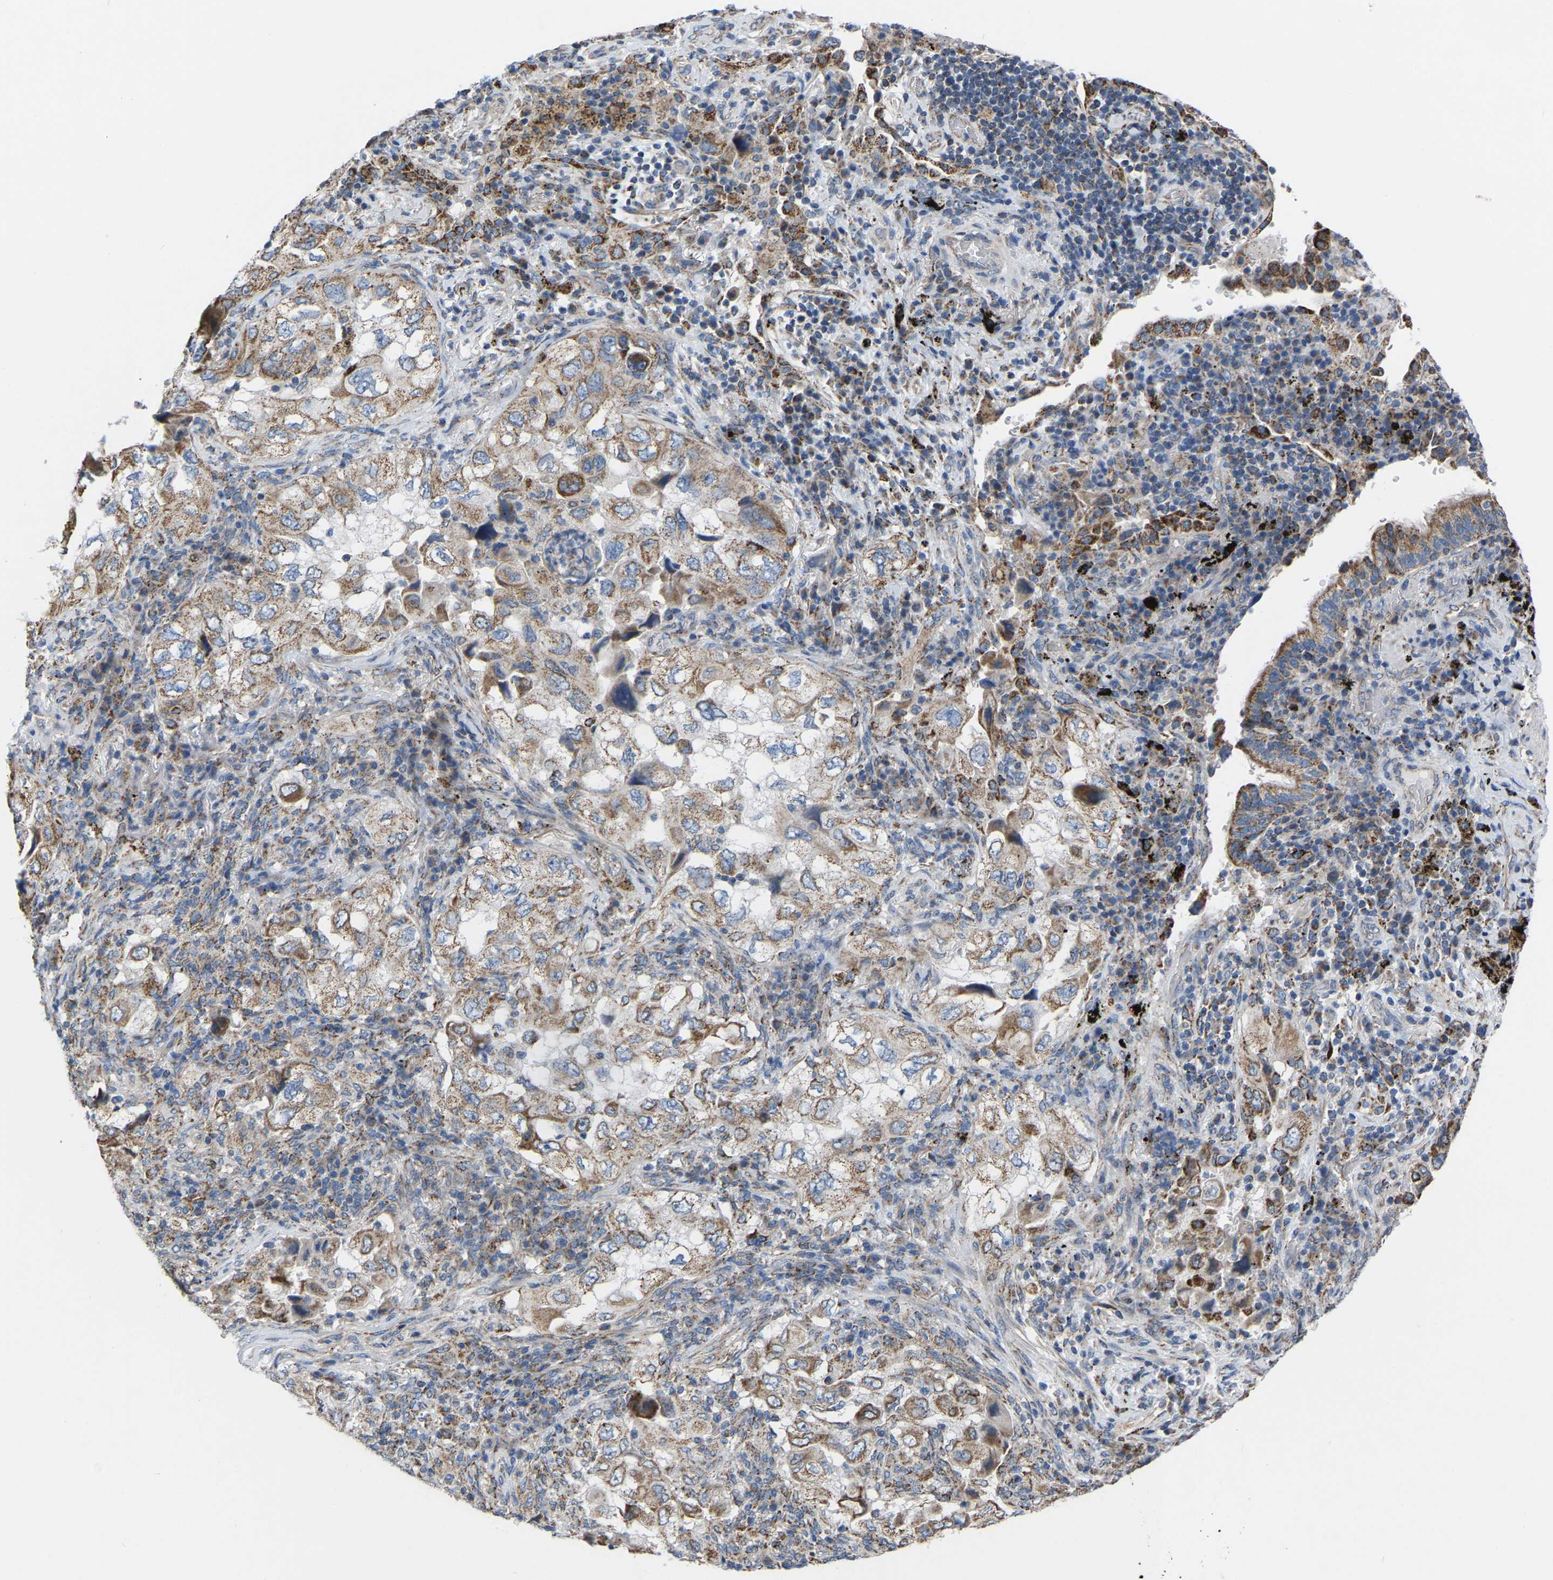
{"staining": {"intensity": "moderate", "quantity": ">75%", "location": "cytoplasmic/membranous"}, "tissue": "lung cancer", "cell_type": "Tumor cells", "image_type": "cancer", "snomed": [{"axis": "morphology", "description": "Adenocarcinoma, NOS"}, {"axis": "topography", "description": "Lung"}], "caption": "Adenocarcinoma (lung) stained with a protein marker reveals moderate staining in tumor cells.", "gene": "BCL10", "patient": {"sex": "male", "age": 64}}